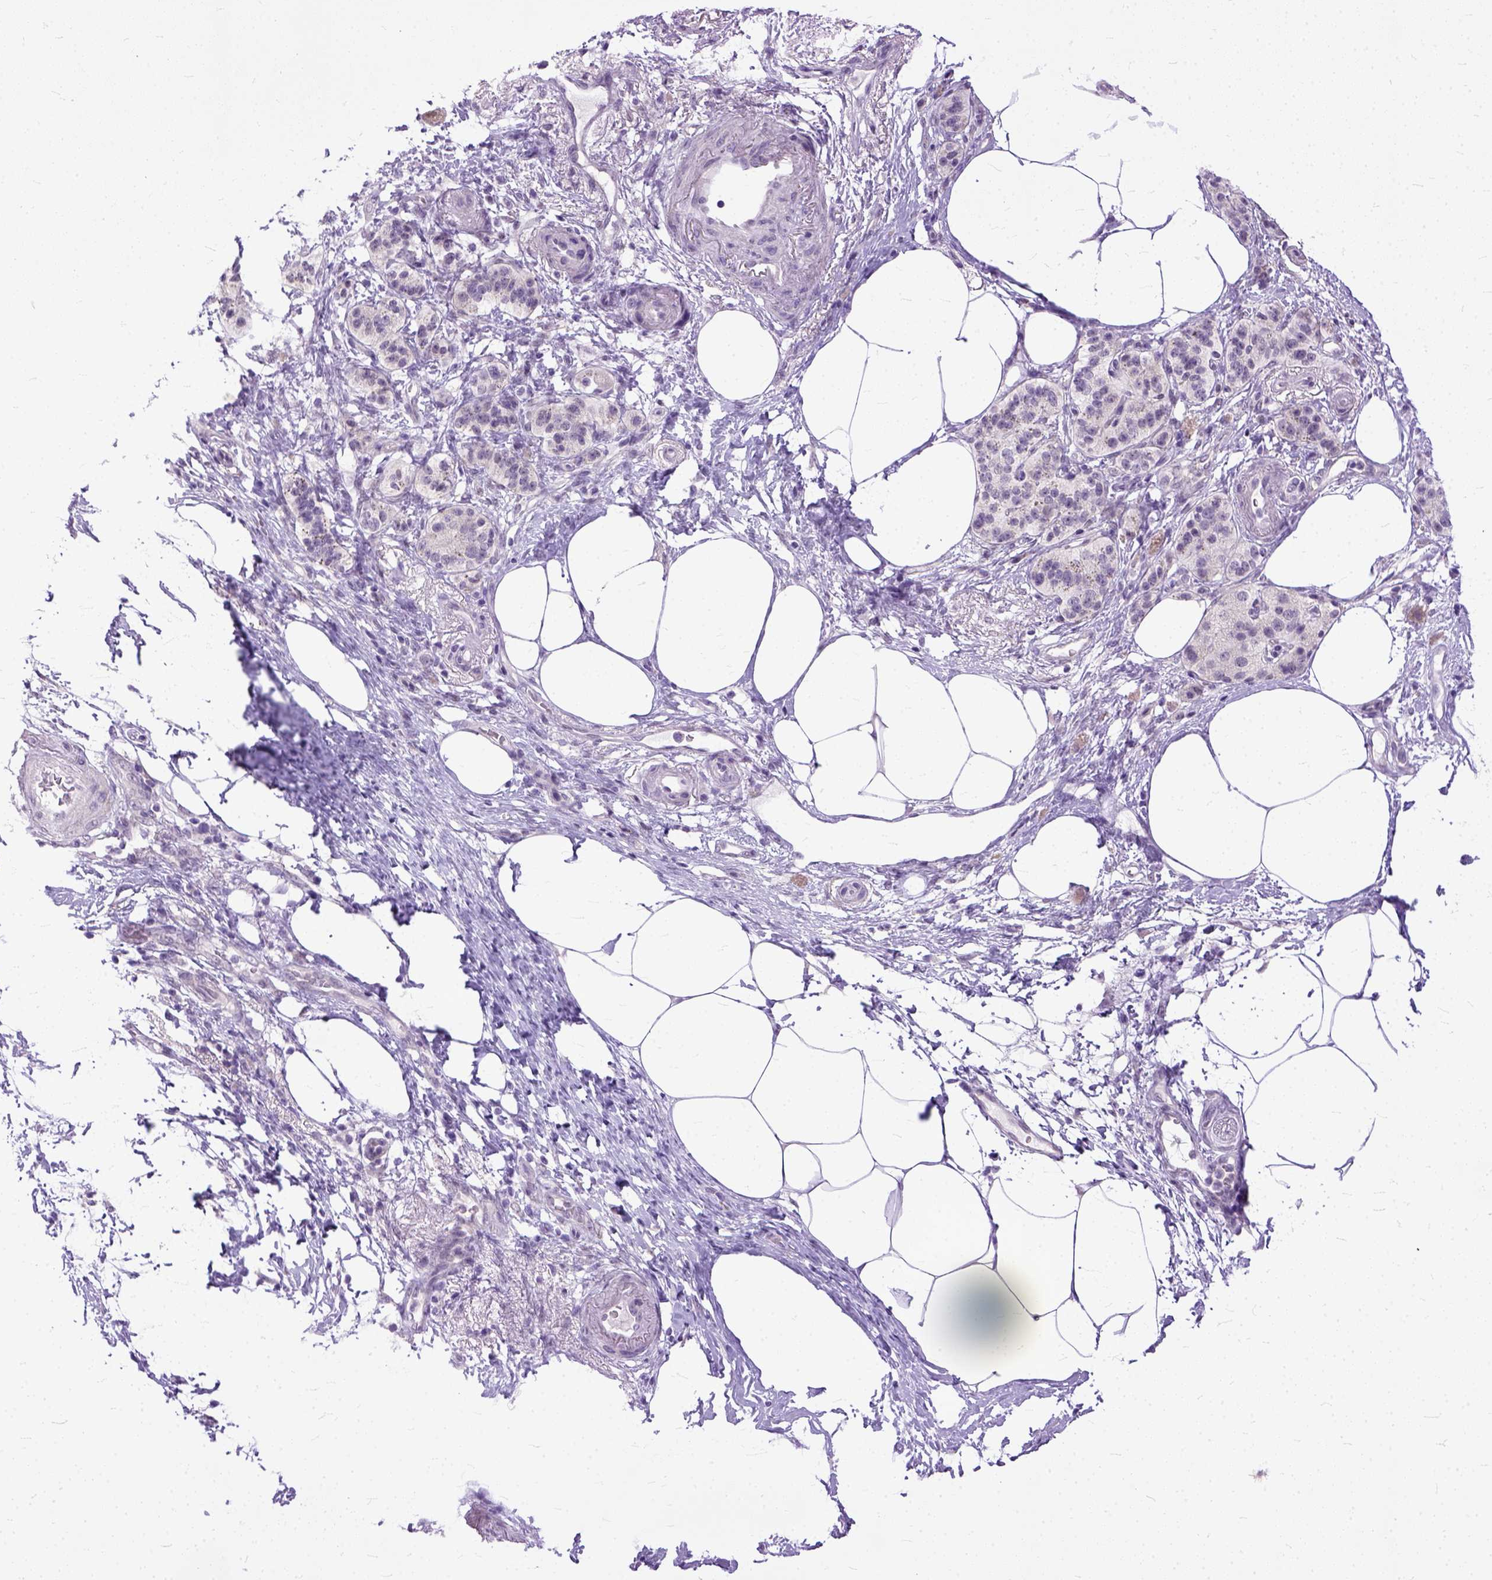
{"staining": {"intensity": "negative", "quantity": "none", "location": "none"}, "tissue": "pancreatic cancer", "cell_type": "Tumor cells", "image_type": "cancer", "snomed": [{"axis": "morphology", "description": "Adenocarcinoma, NOS"}, {"axis": "topography", "description": "Pancreas"}], "caption": "A photomicrograph of human pancreatic cancer (adenocarcinoma) is negative for staining in tumor cells. Brightfield microscopy of IHC stained with DAB (brown) and hematoxylin (blue), captured at high magnification.", "gene": "TCEAL7", "patient": {"sex": "female", "age": 72}}